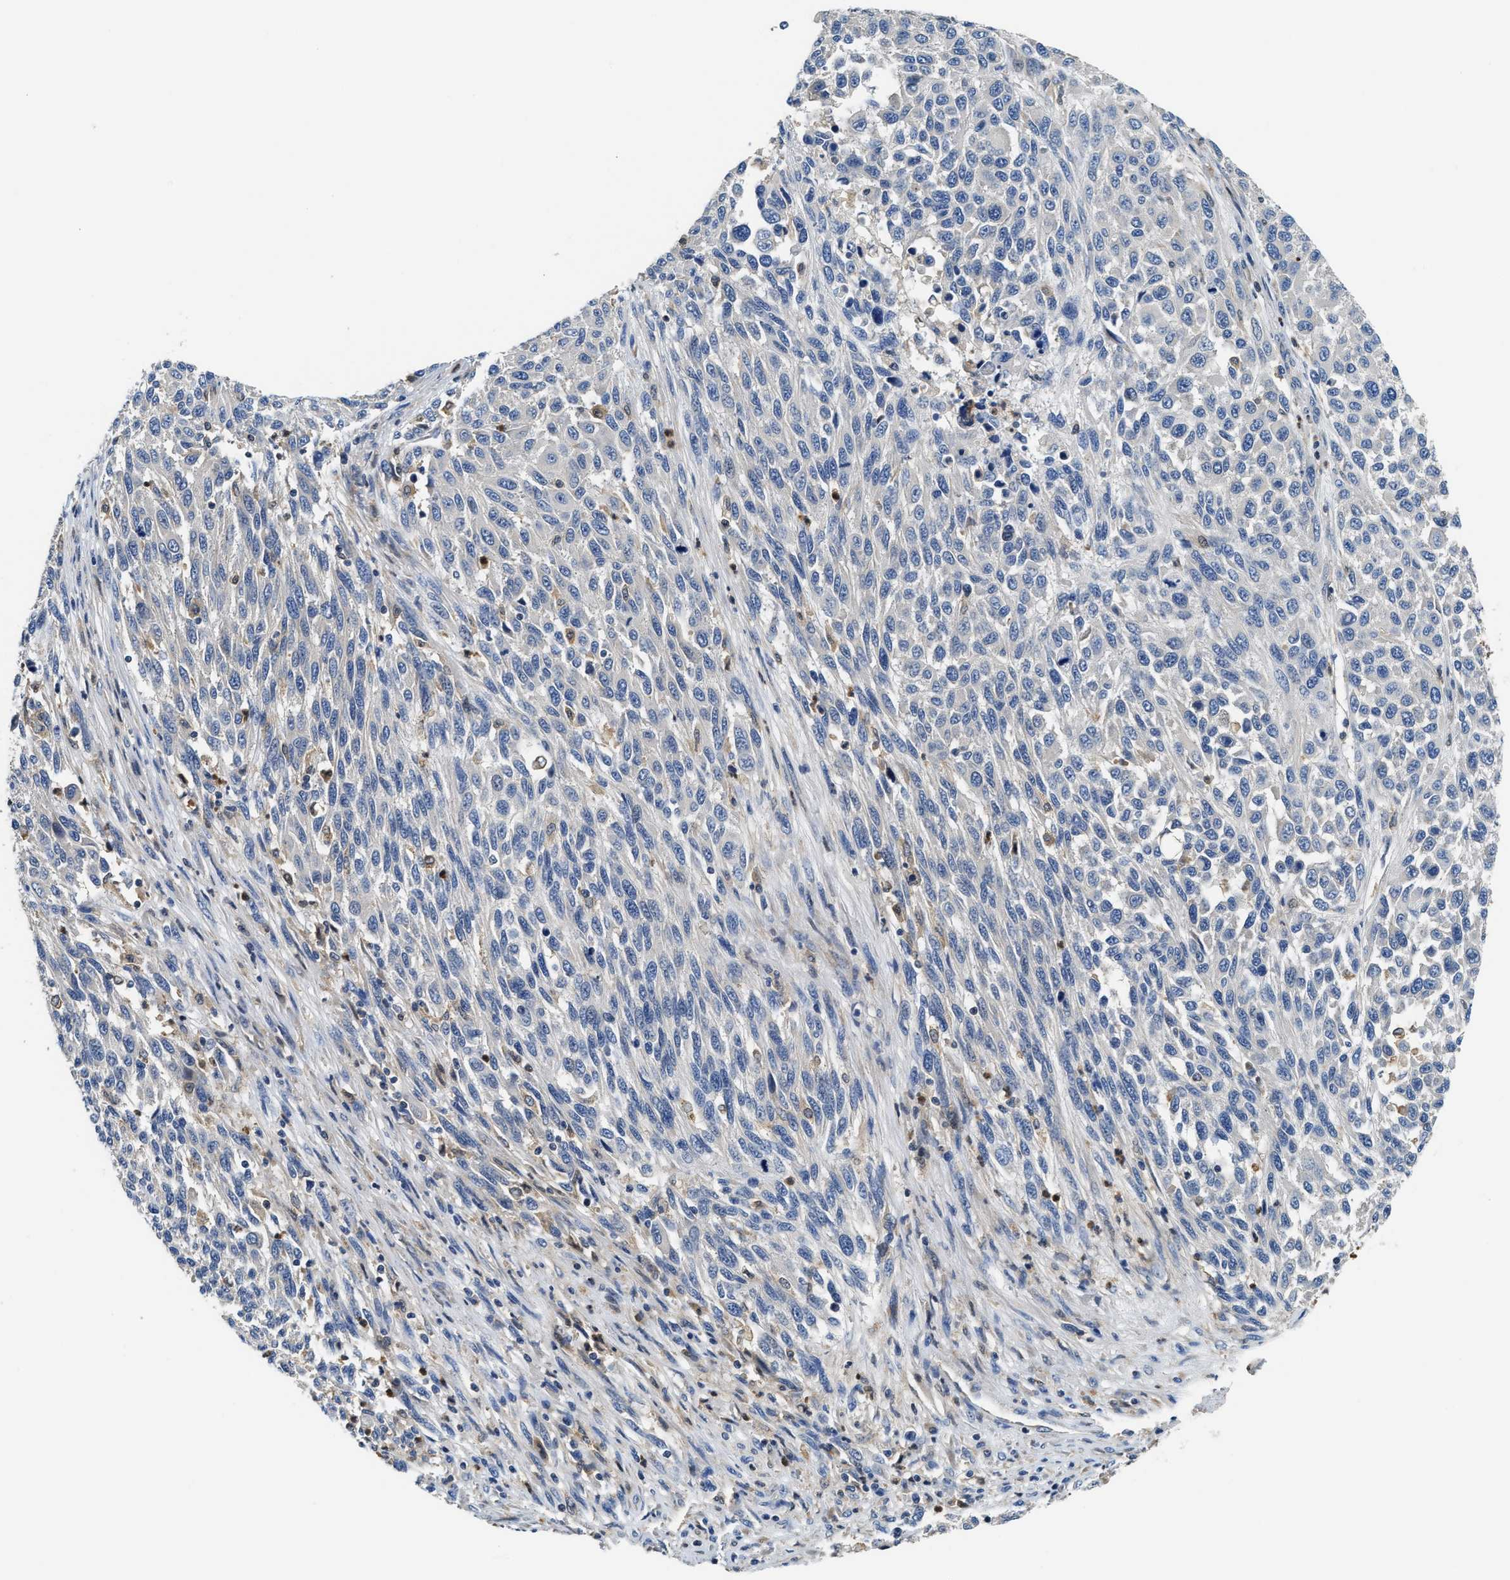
{"staining": {"intensity": "negative", "quantity": "none", "location": "none"}, "tissue": "melanoma", "cell_type": "Tumor cells", "image_type": "cancer", "snomed": [{"axis": "morphology", "description": "Malignant melanoma, Metastatic site"}, {"axis": "topography", "description": "Lymph node"}], "caption": "Immunohistochemical staining of malignant melanoma (metastatic site) demonstrates no significant expression in tumor cells.", "gene": "OSTF1", "patient": {"sex": "male", "age": 61}}